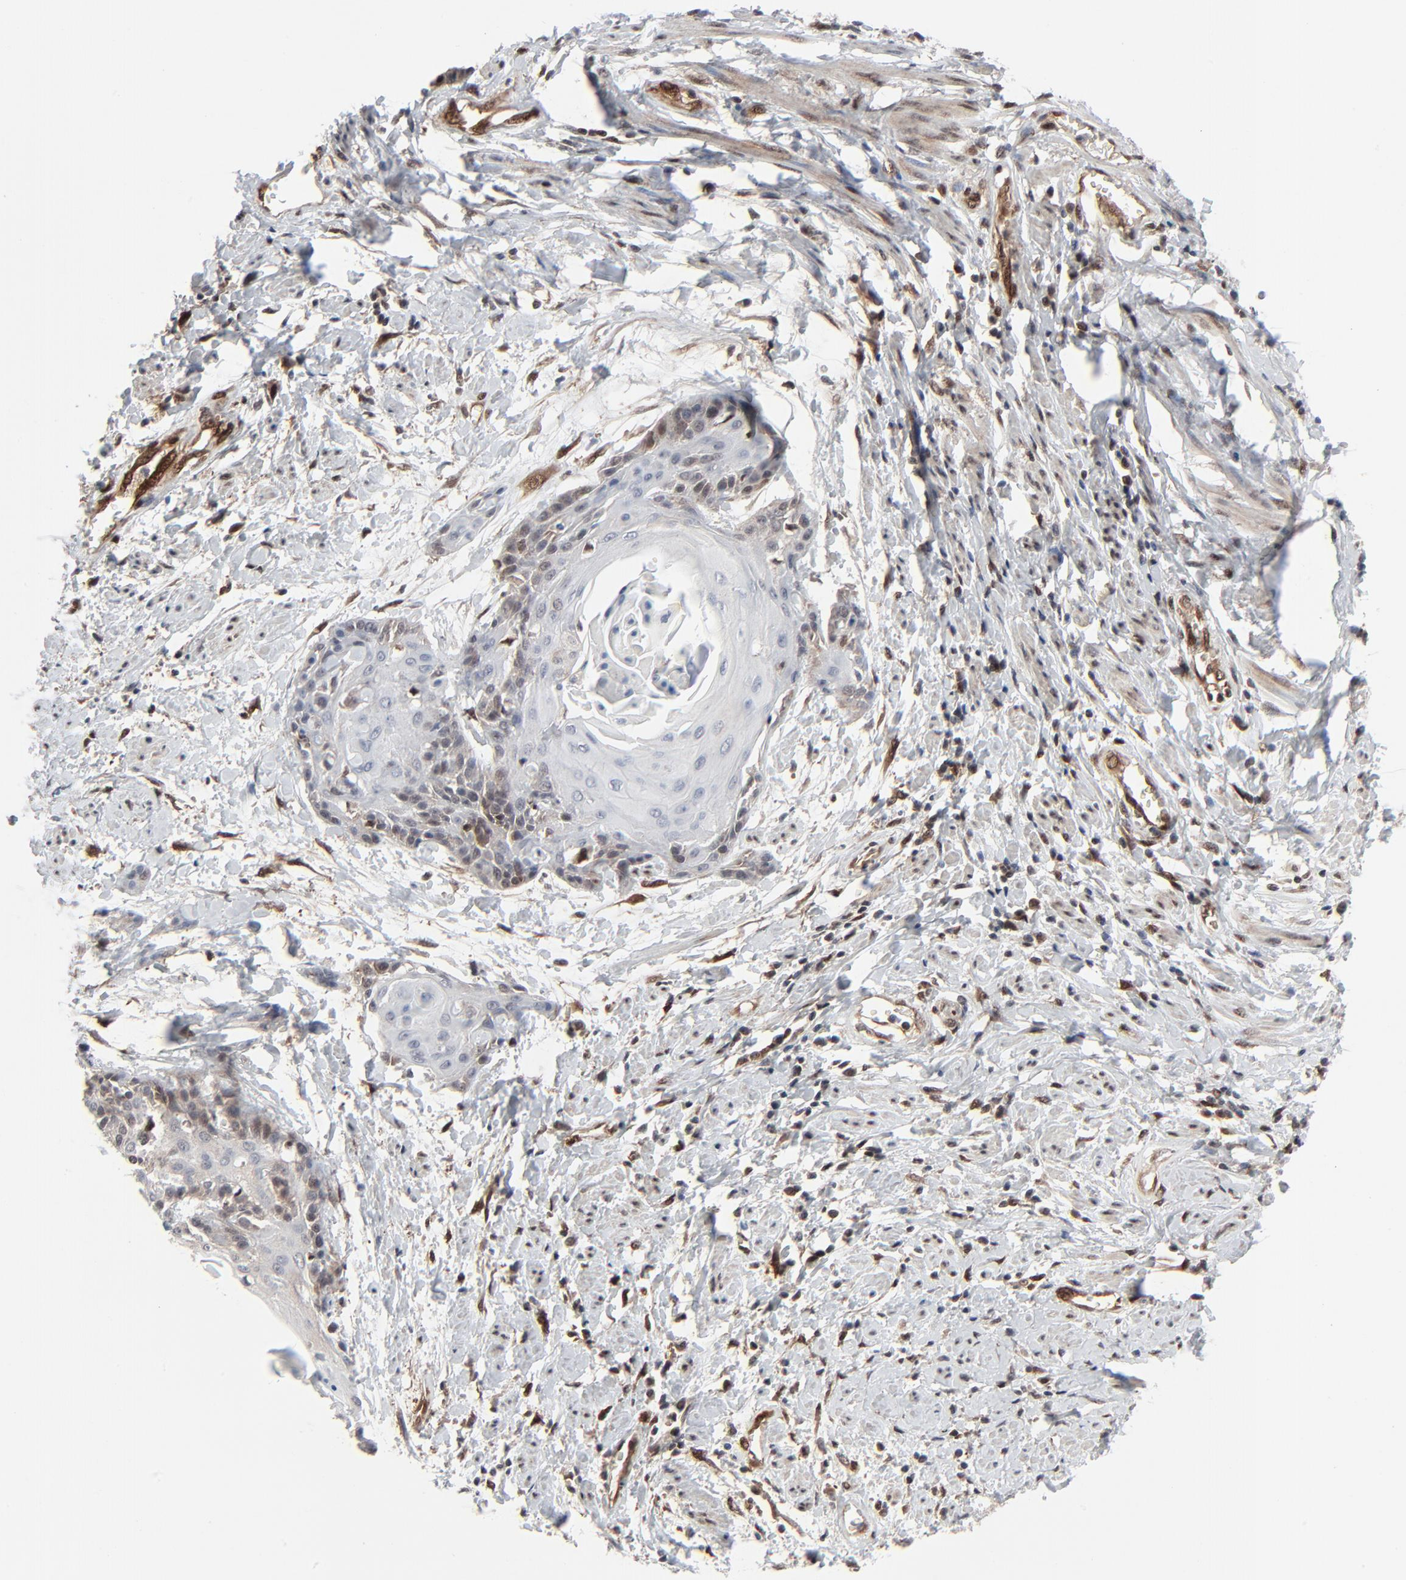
{"staining": {"intensity": "weak", "quantity": "<25%", "location": "cytoplasmic/membranous"}, "tissue": "cervical cancer", "cell_type": "Tumor cells", "image_type": "cancer", "snomed": [{"axis": "morphology", "description": "Squamous cell carcinoma, NOS"}, {"axis": "topography", "description": "Cervix"}], "caption": "The micrograph displays no significant staining in tumor cells of cervical cancer. (DAB (3,3'-diaminobenzidine) IHC visualized using brightfield microscopy, high magnification).", "gene": "AKT1", "patient": {"sex": "female", "age": 57}}